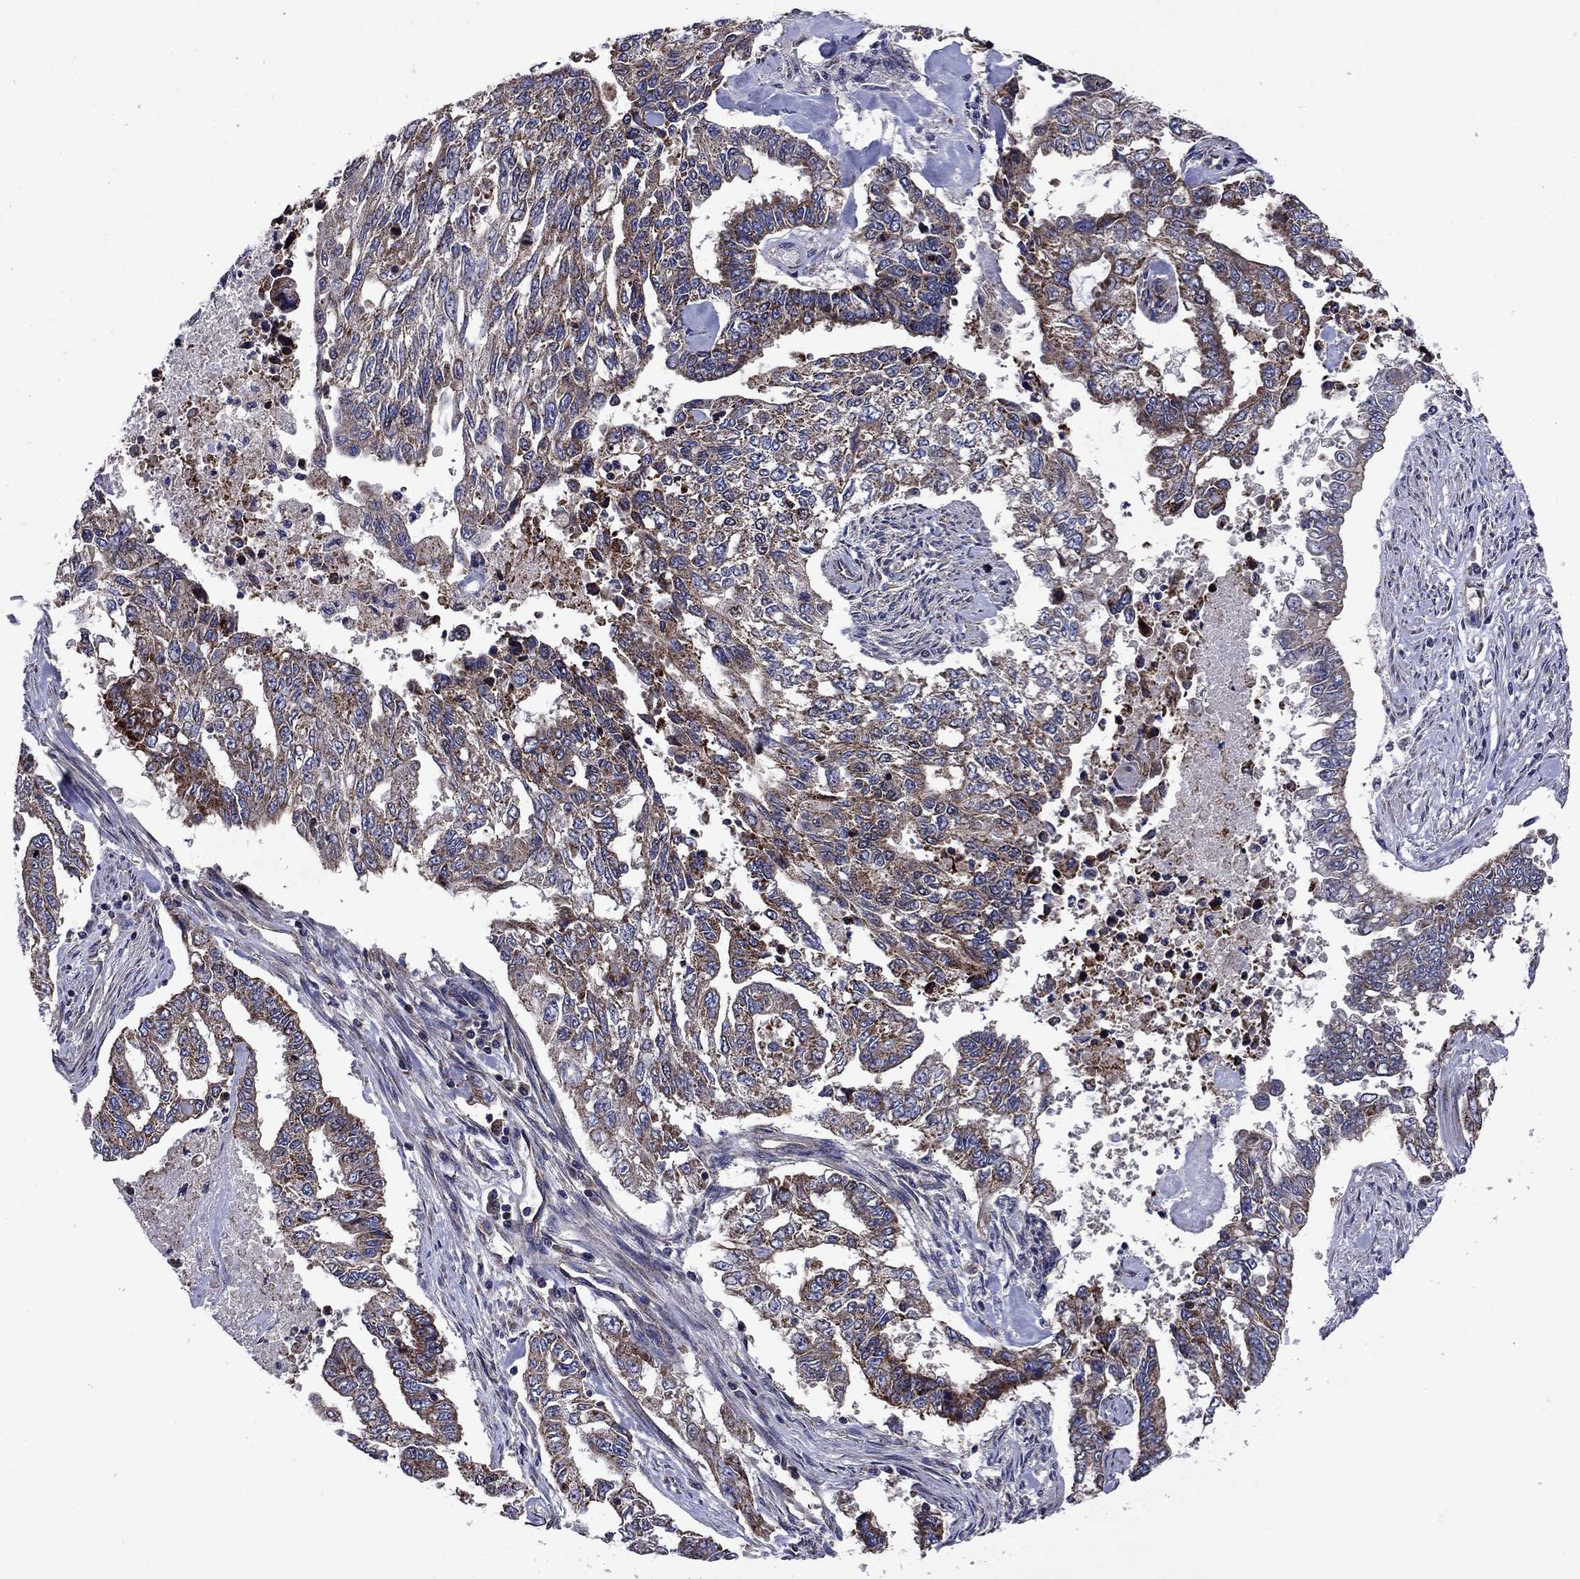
{"staining": {"intensity": "moderate", "quantity": "25%-75%", "location": "cytoplasmic/membranous"}, "tissue": "endometrial cancer", "cell_type": "Tumor cells", "image_type": "cancer", "snomed": [{"axis": "morphology", "description": "Adenocarcinoma, NOS"}, {"axis": "topography", "description": "Uterus"}], "caption": "A micrograph showing moderate cytoplasmic/membranous positivity in approximately 25%-75% of tumor cells in endometrial cancer, as visualized by brown immunohistochemical staining.", "gene": "KIF22", "patient": {"sex": "female", "age": 59}}